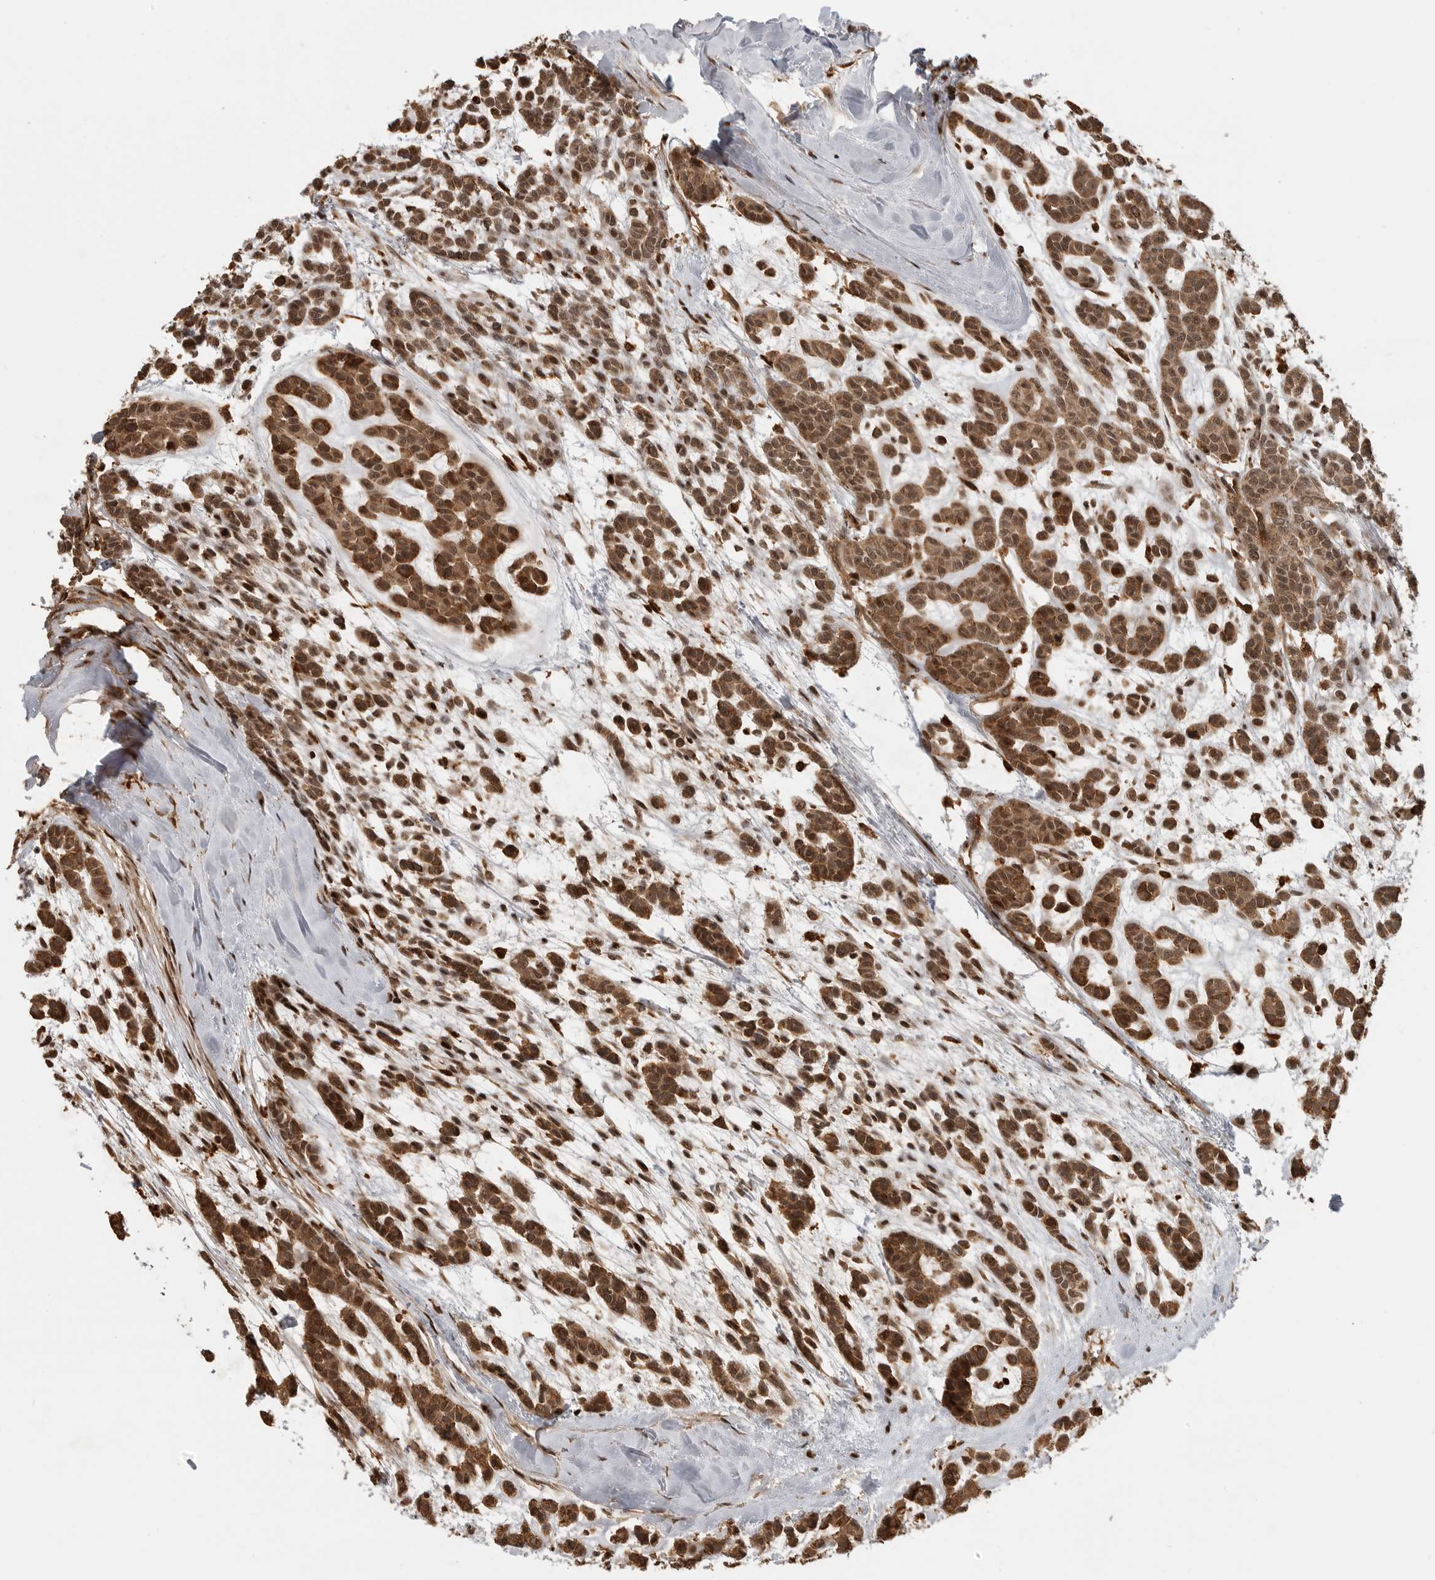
{"staining": {"intensity": "strong", "quantity": ">75%", "location": "cytoplasmic/membranous,nuclear"}, "tissue": "head and neck cancer", "cell_type": "Tumor cells", "image_type": "cancer", "snomed": [{"axis": "morphology", "description": "Adenocarcinoma, NOS"}, {"axis": "morphology", "description": "Adenoma, NOS"}, {"axis": "topography", "description": "Head-Neck"}], "caption": "Protein expression analysis of human adenoma (head and neck) reveals strong cytoplasmic/membranous and nuclear positivity in approximately >75% of tumor cells.", "gene": "BMP2K", "patient": {"sex": "female", "age": 55}}